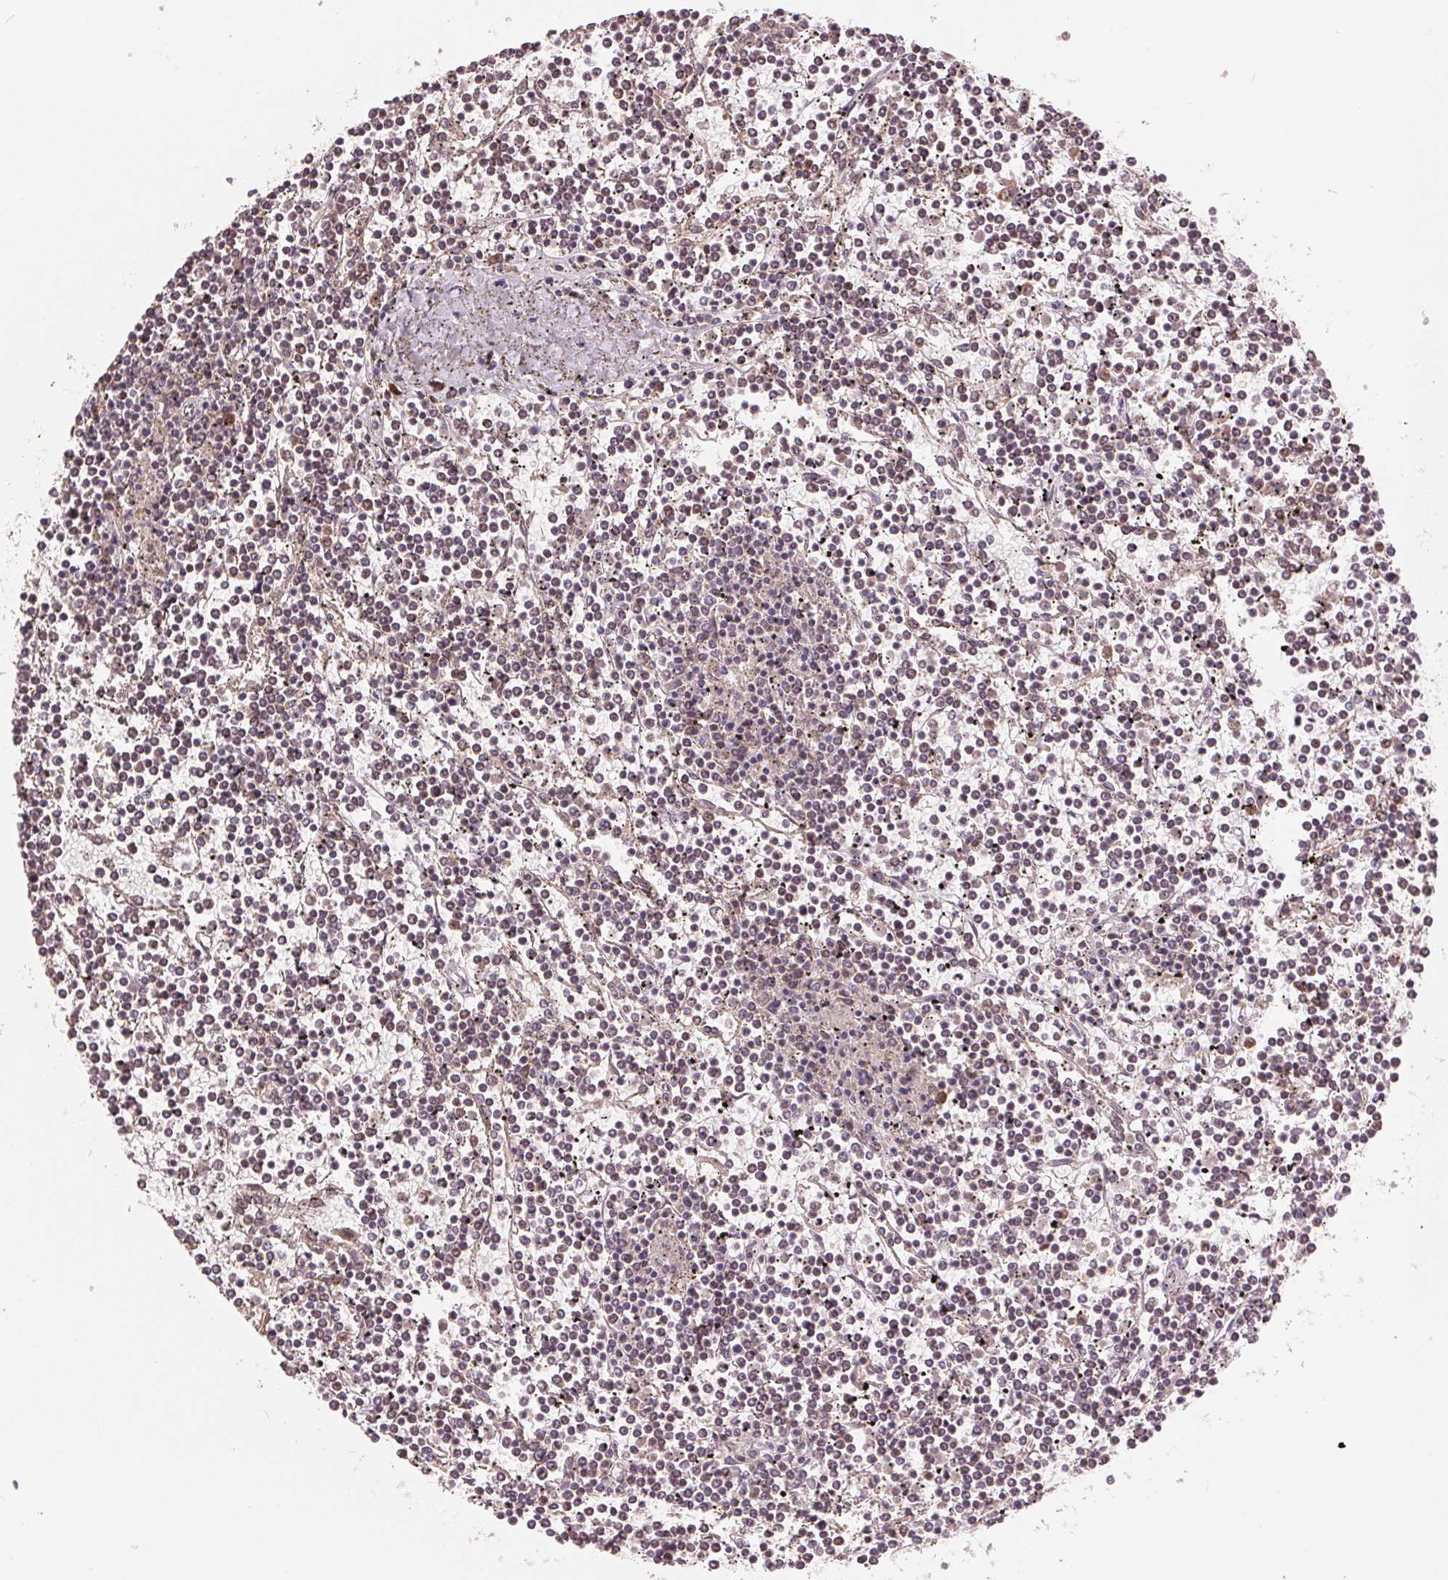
{"staining": {"intensity": "weak", "quantity": "<25%", "location": "cytoplasmic/membranous"}, "tissue": "lymphoma", "cell_type": "Tumor cells", "image_type": "cancer", "snomed": [{"axis": "morphology", "description": "Malignant lymphoma, non-Hodgkin's type, Low grade"}, {"axis": "topography", "description": "Spleen"}], "caption": "This is a photomicrograph of immunohistochemistry (IHC) staining of low-grade malignant lymphoma, non-Hodgkin's type, which shows no staining in tumor cells.", "gene": "SLC20A1", "patient": {"sex": "female", "age": 19}}